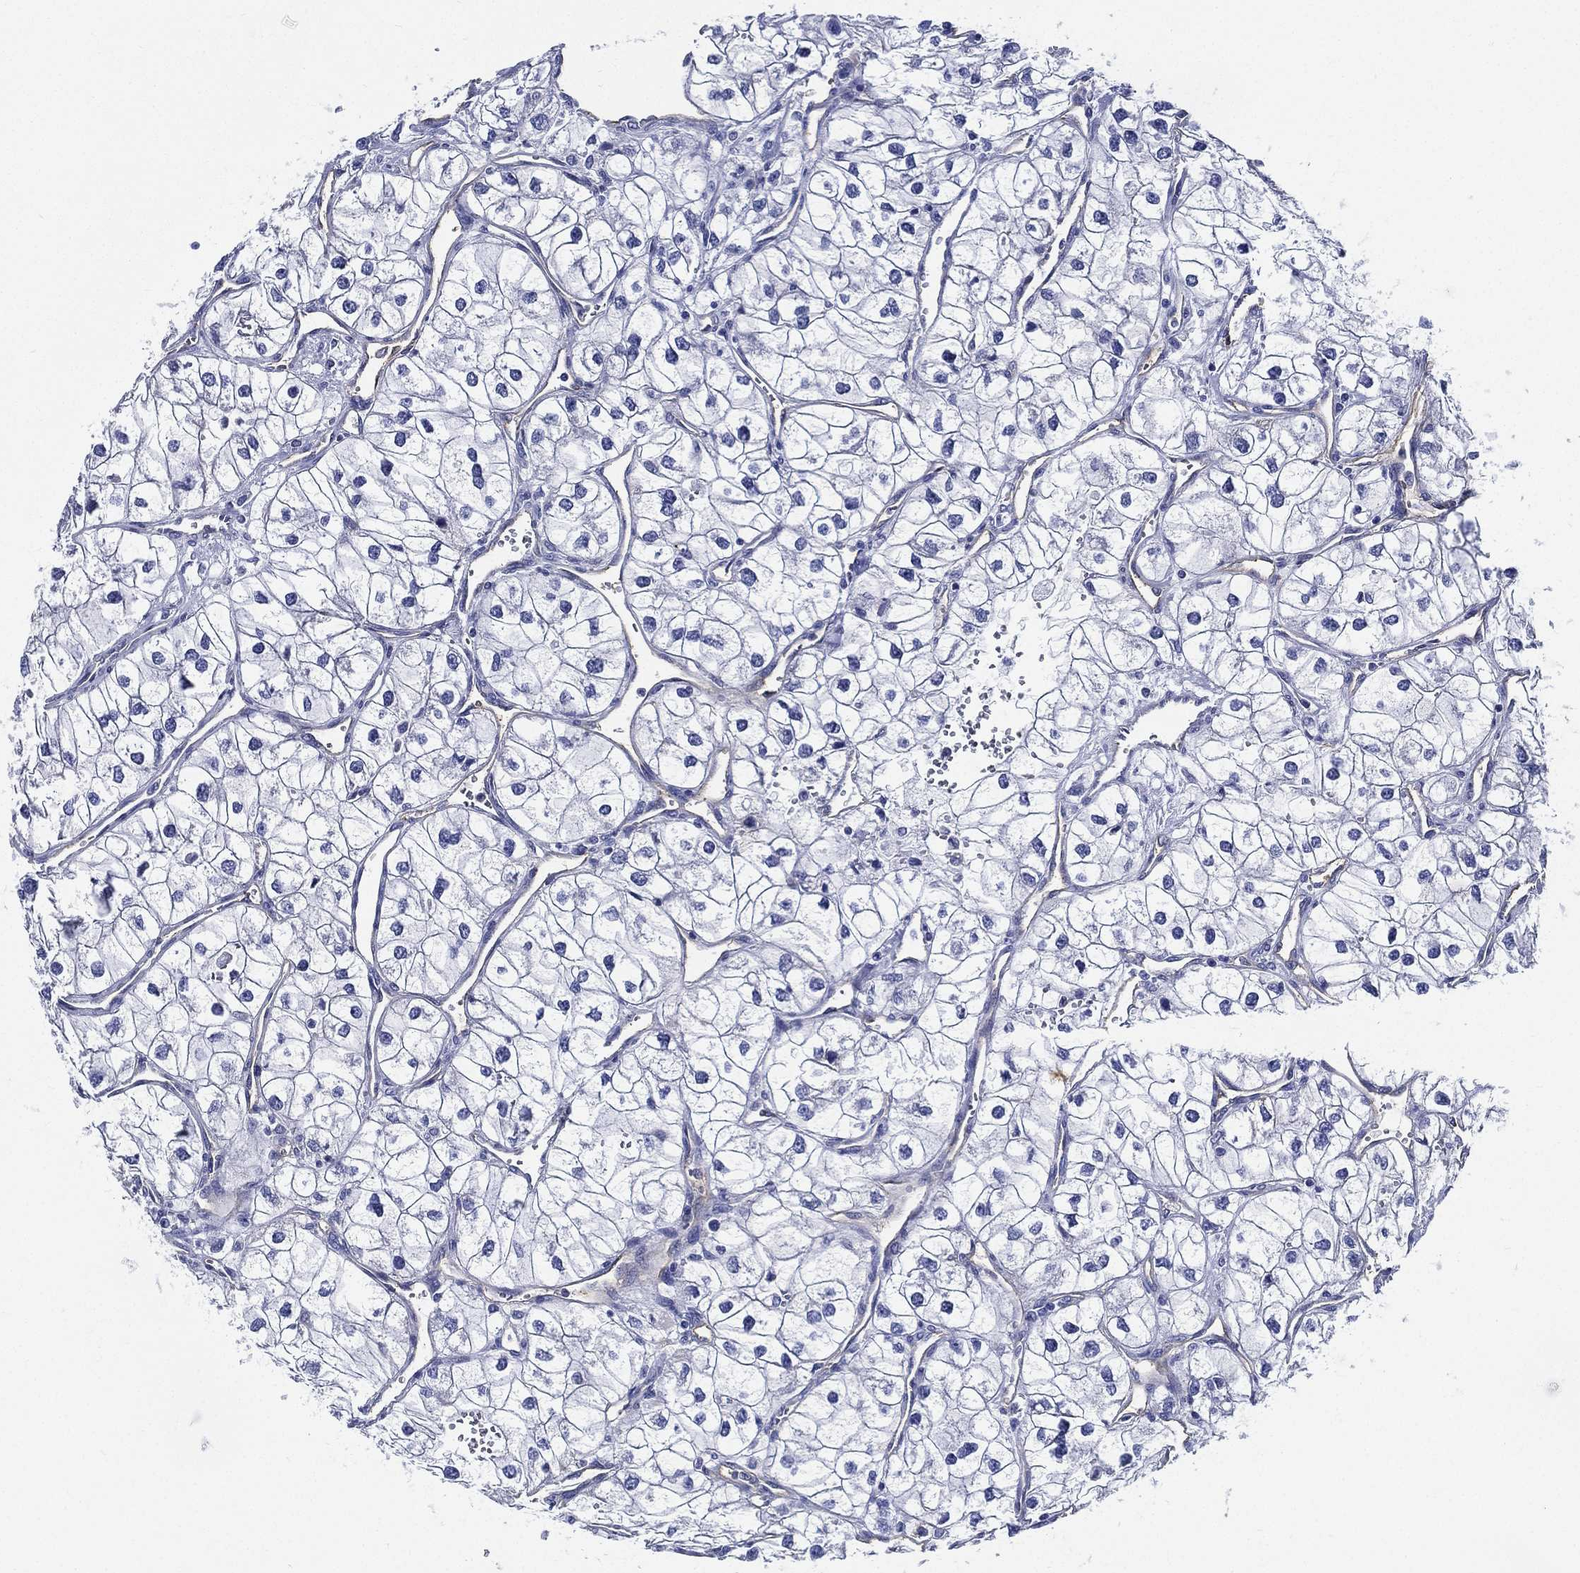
{"staining": {"intensity": "negative", "quantity": "none", "location": "none"}, "tissue": "renal cancer", "cell_type": "Tumor cells", "image_type": "cancer", "snomed": [{"axis": "morphology", "description": "Adenocarcinoma, NOS"}, {"axis": "topography", "description": "Kidney"}], "caption": "DAB immunohistochemical staining of renal cancer (adenocarcinoma) displays no significant expression in tumor cells.", "gene": "NEDD9", "patient": {"sex": "male", "age": 59}}